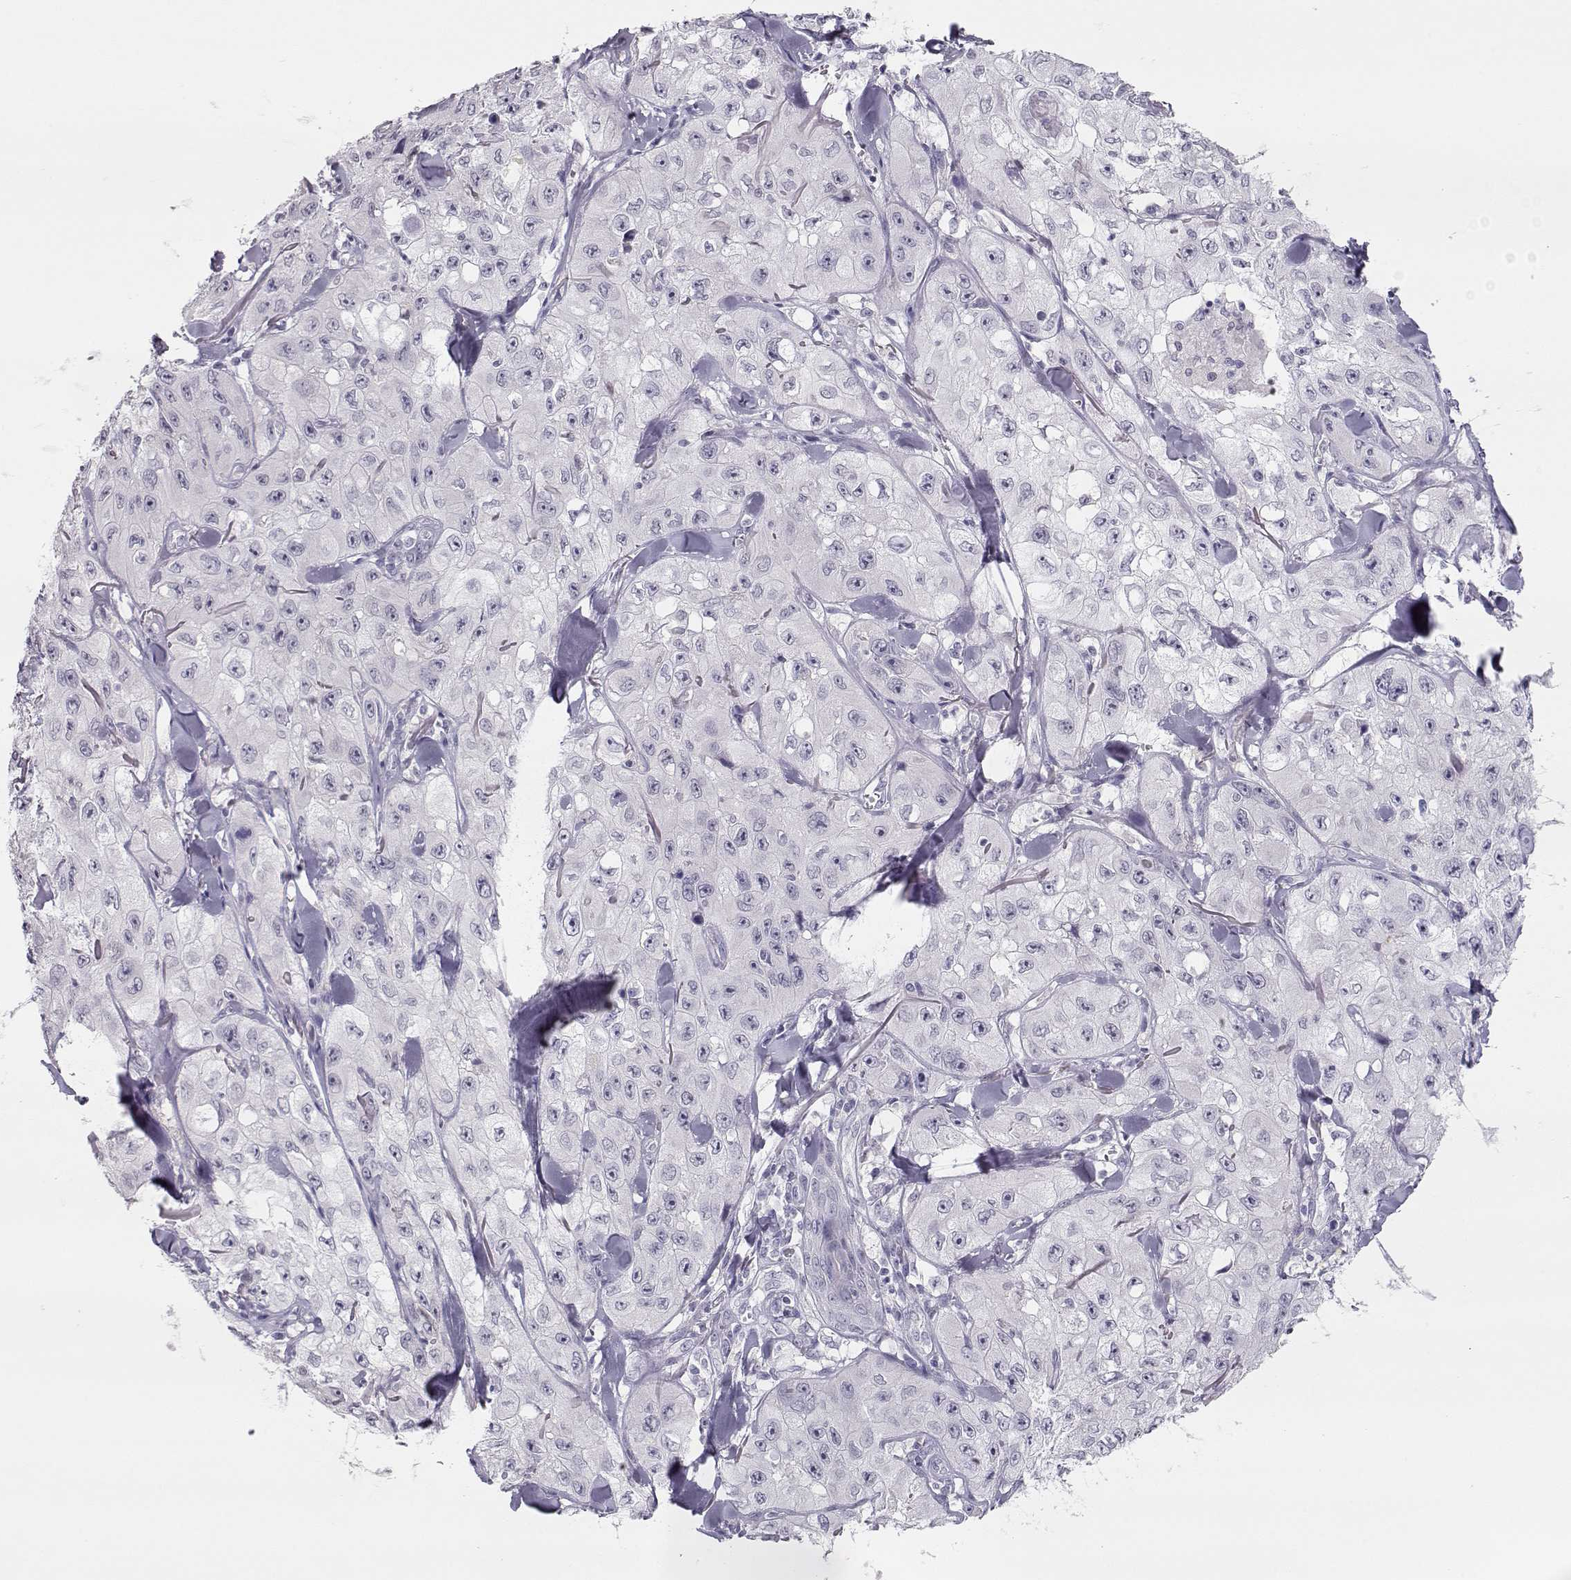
{"staining": {"intensity": "negative", "quantity": "none", "location": "none"}, "tissue": "skin cancer", "cell_type": "Tumor cells", "image_type": "cancer", "snomed": [{"axis": "morphology", "description": "Squamous cell carcinoma, NOS"}, {"axis": "topography", "description": "Skin"}, {"axis": "topography", "description": "Subcutis"}], "caption": "Immunohistochemistry (IHC) of squamous cell carcinoma (skin) displays no positivity in tumor cells. (DAB immunohistochemistry visualized using brightfield microscopy, high magnification).", "gene": "IMPG1", "patient": {"sex": "male", "age": 73}}